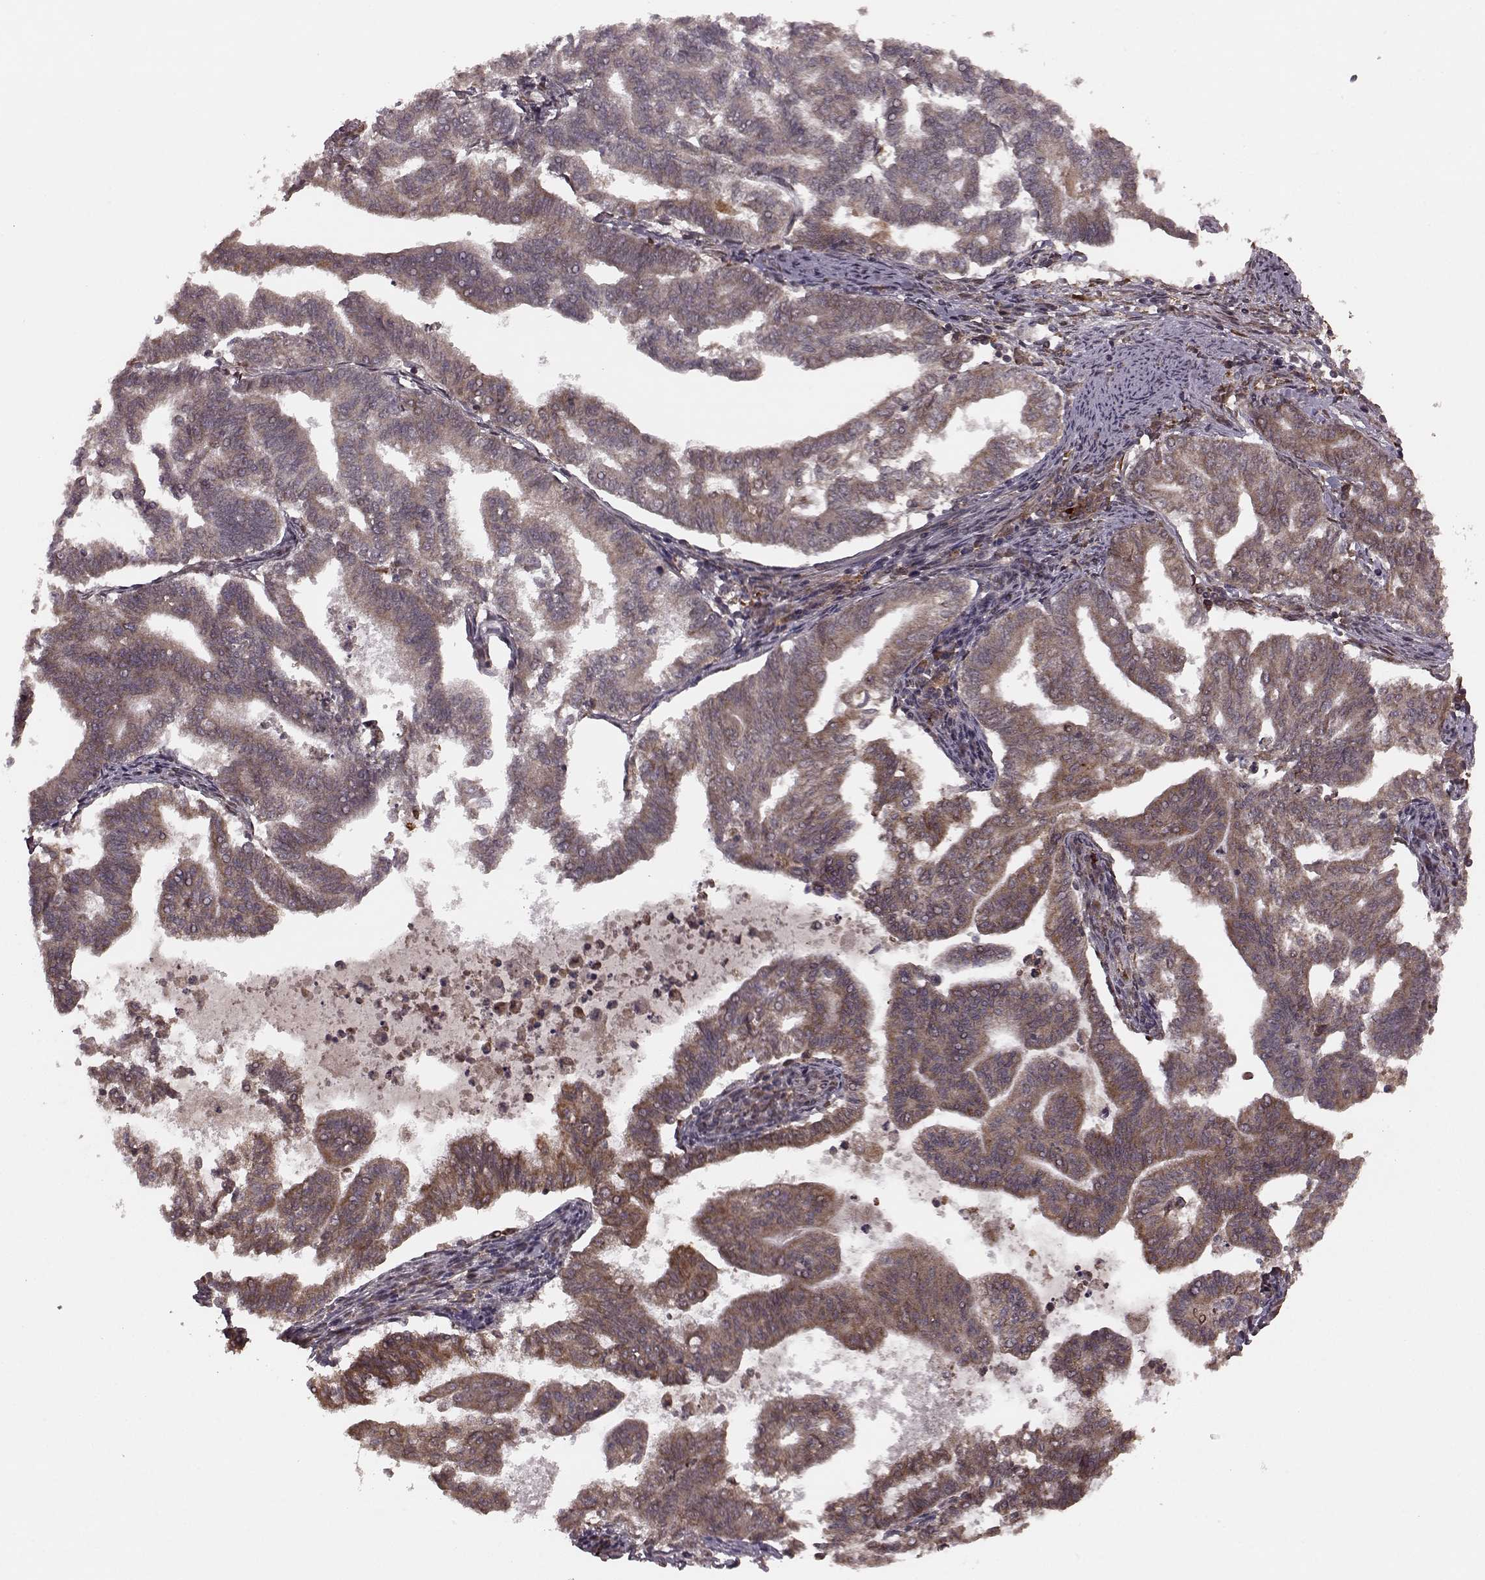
{"staining": {"intensity": "moderate", "quantity": ">75%", "location": "cytoplasmic/membranous"}, "tissue": "endometrial cancer", "cell_type": "Tumor cells", "image_type": "cancer", "snomed": [{"axis": "morphology", "description": "Adenocarcinoma, NOS"}, {"axis": "topography", "description": "Endometrium"}], "caption": "A medium amount of moderate cytoplasmic/membranous staining is identified in about >75% of tumor cells in endometrial cancer (adenocarcinoma) tissue.", "gene": "AGPAT1", "patient": {"sex": "female", "age": 79}}